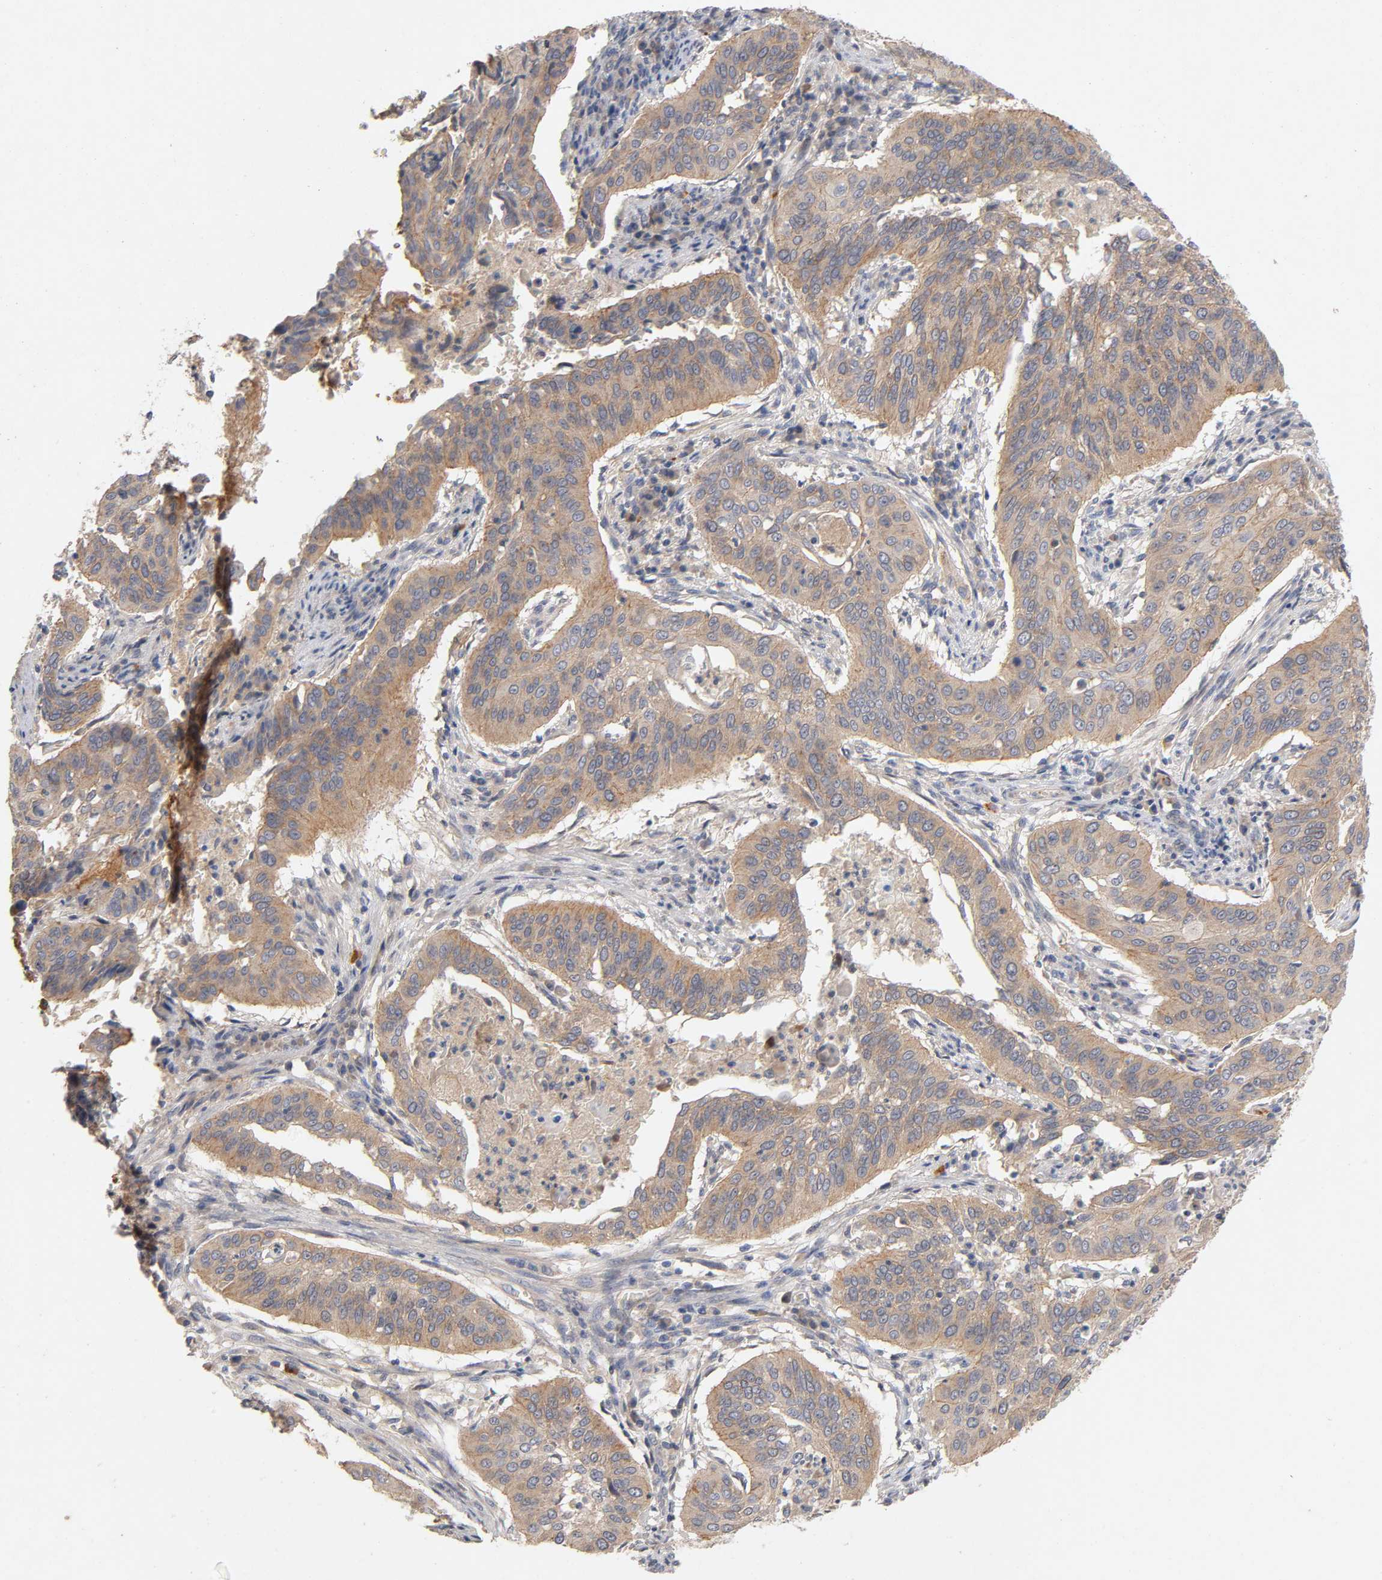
{"staining": {"intensity": "moderate", "quantity": ">75%", "location": "cytoplasmic/membranous"}, "tissue": "cervical cancer", "cell_type": "Tumor cells", "image_type": "cancer", "snomed": [{"axis": "morphology", "description": "Squamous cell carcinoma, NOS"}, {"axis": "topography", "description": "Cervix"}], "caption": "The micrograph reveals immunohistochemical staining of cervical cancer. There is moderate cytoplasmic/membranous staining is identified in about >75% of tumor cells.", "gene": "PDZD11", "patient": {"sex": "female", "age": 39}}